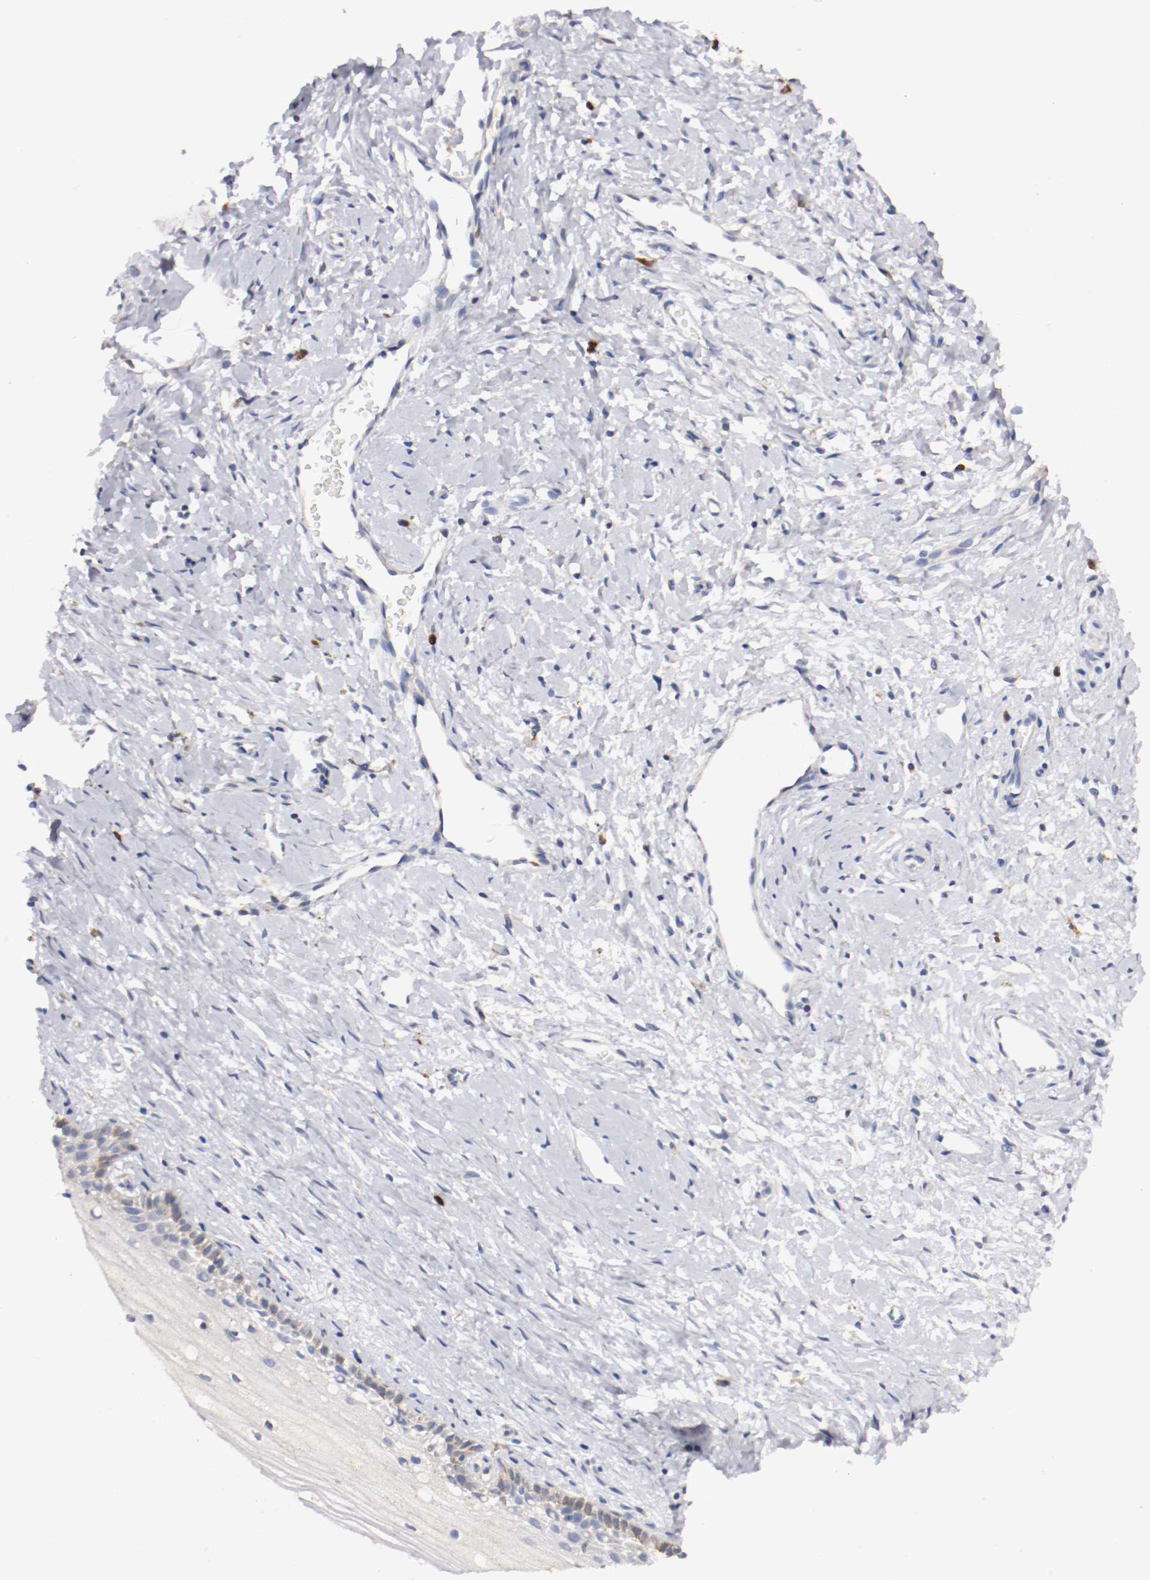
{"staining": {"intensity": "moderate", "quantity": ">75%", "location": "cytoplasmic/membranous"}, "tissue": "cervix", "cell_type": "Glandular cells", "image_type": "normal", "snomed": [{"axis": "morphology", "description": "Normal tissue, NOS"}, {"axis": "topography", "description": "Cervix"}], "caption": "Approximately >75% of glandular cells in benign cervix show moderate cytoplasmic/membranous protein staining as visualized by brown immunohistochemical staining.", "gene": "TRAF2", "patient": {"sex": "female", "age": 46}}